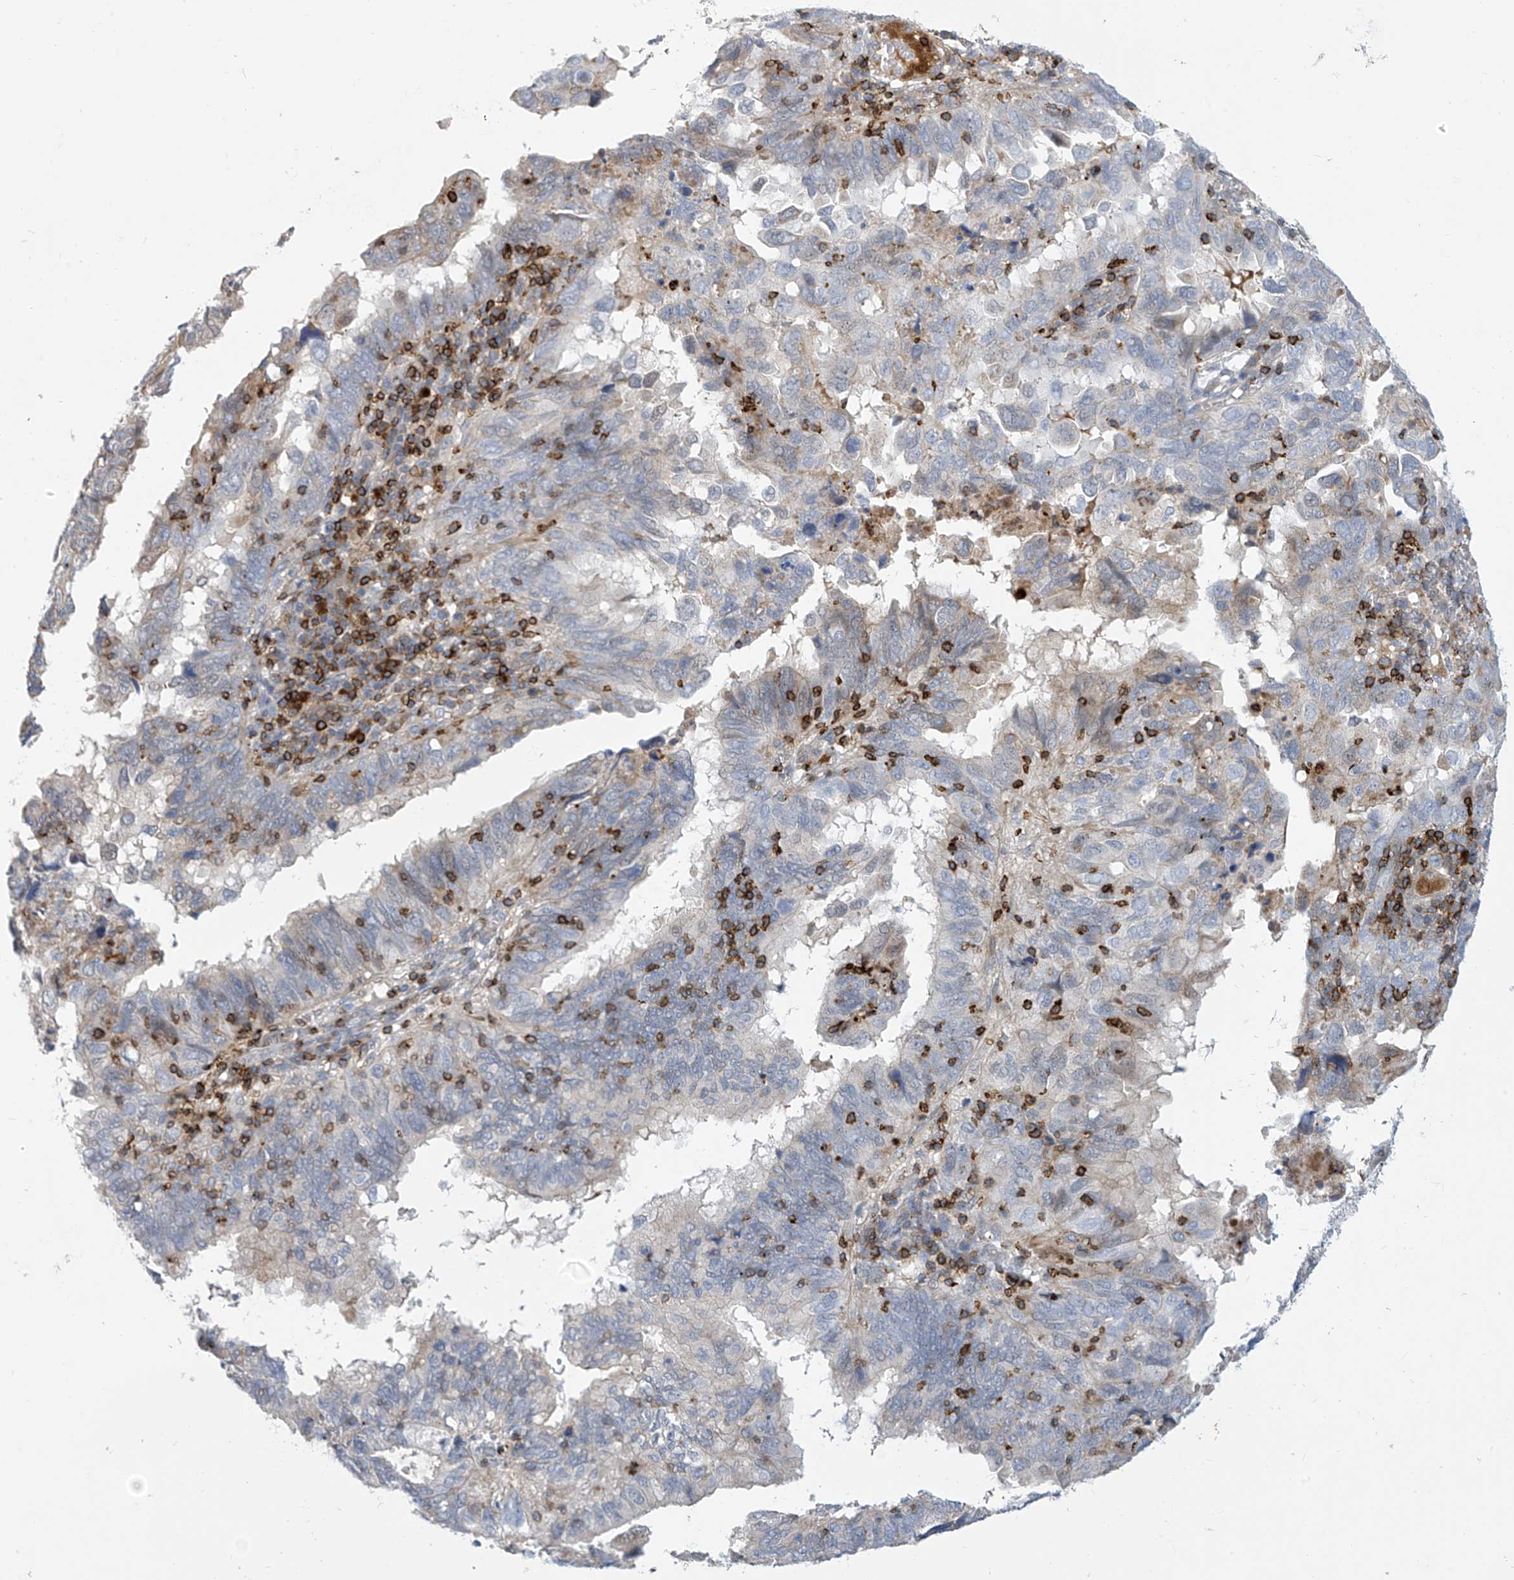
{"staining": {"intensity": "negative", "quantity": "none", "location": "none"}, "tissue": "endometrial cancer", "cell_type": "Tumor cells", "image_type": "cancer", "snomed": [{"axis": "morphology", "description": "Adenocarcinoma, NOS"}, {"axis": "topography", "description": "Uterus"}], "caption": "Adenocarcinoma (endometrial) was stained to show a protein in brown. There is no significant positivity in tumor cells.", "gene": "IBA57", "patient": {"sex": "female", "age": 77}}